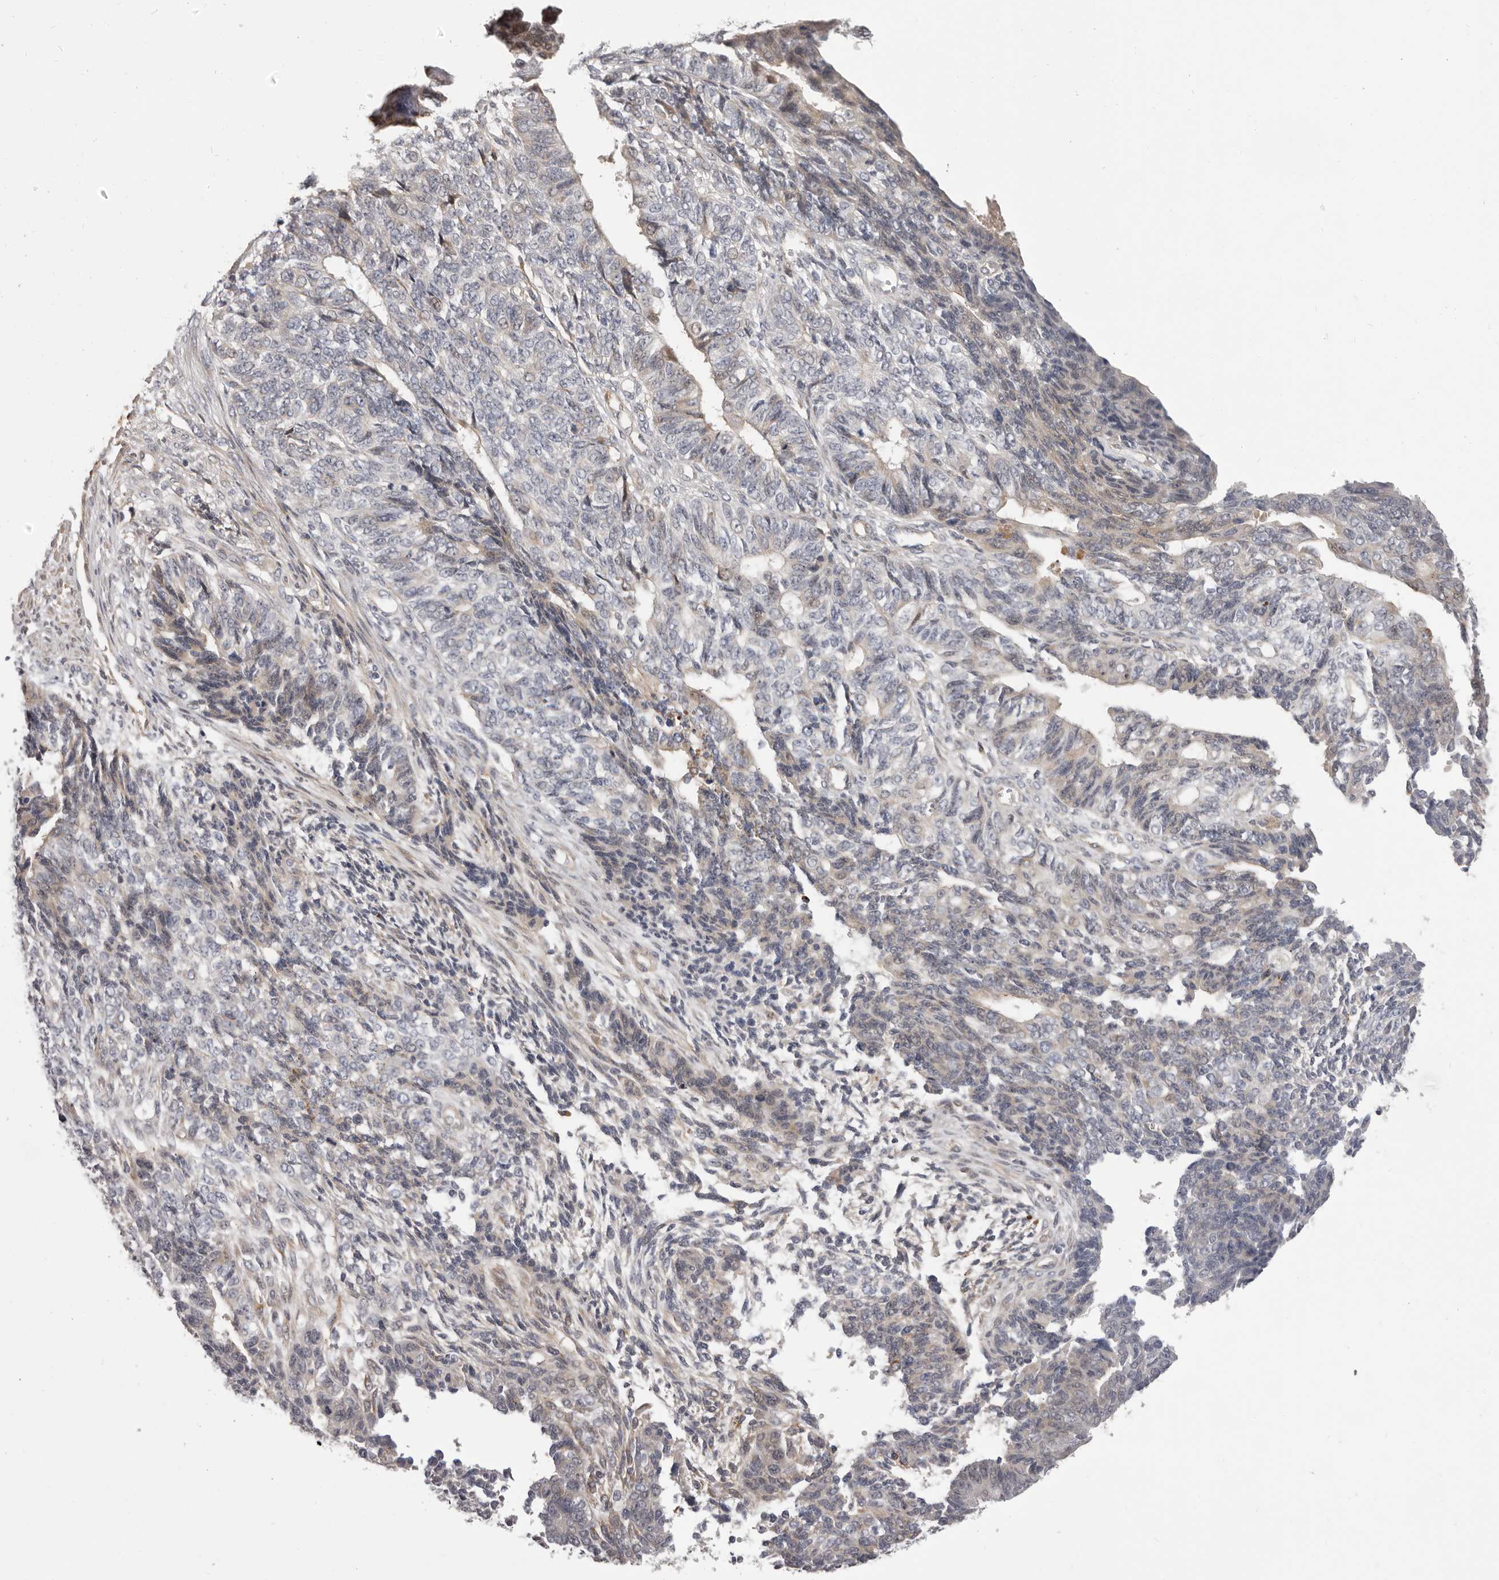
{"staining": {"intensity": "negative", "quantity": "none", "location": "none"}, "tissue": "endometrial cancer", "cell_type": "Tumor cells", "image_type": "cancer", "snomed": [{"axis": "morphology", "description": "Adenocarcinoma, NOS"}, {"axis": "topography", "description": "Endometrium"}], "caption": "Tumor cells are negative for protein expression in human endometrial adenocarcinoma.", "gene": "OTUD3", "patient": {"sex": "female", "age": 32}}